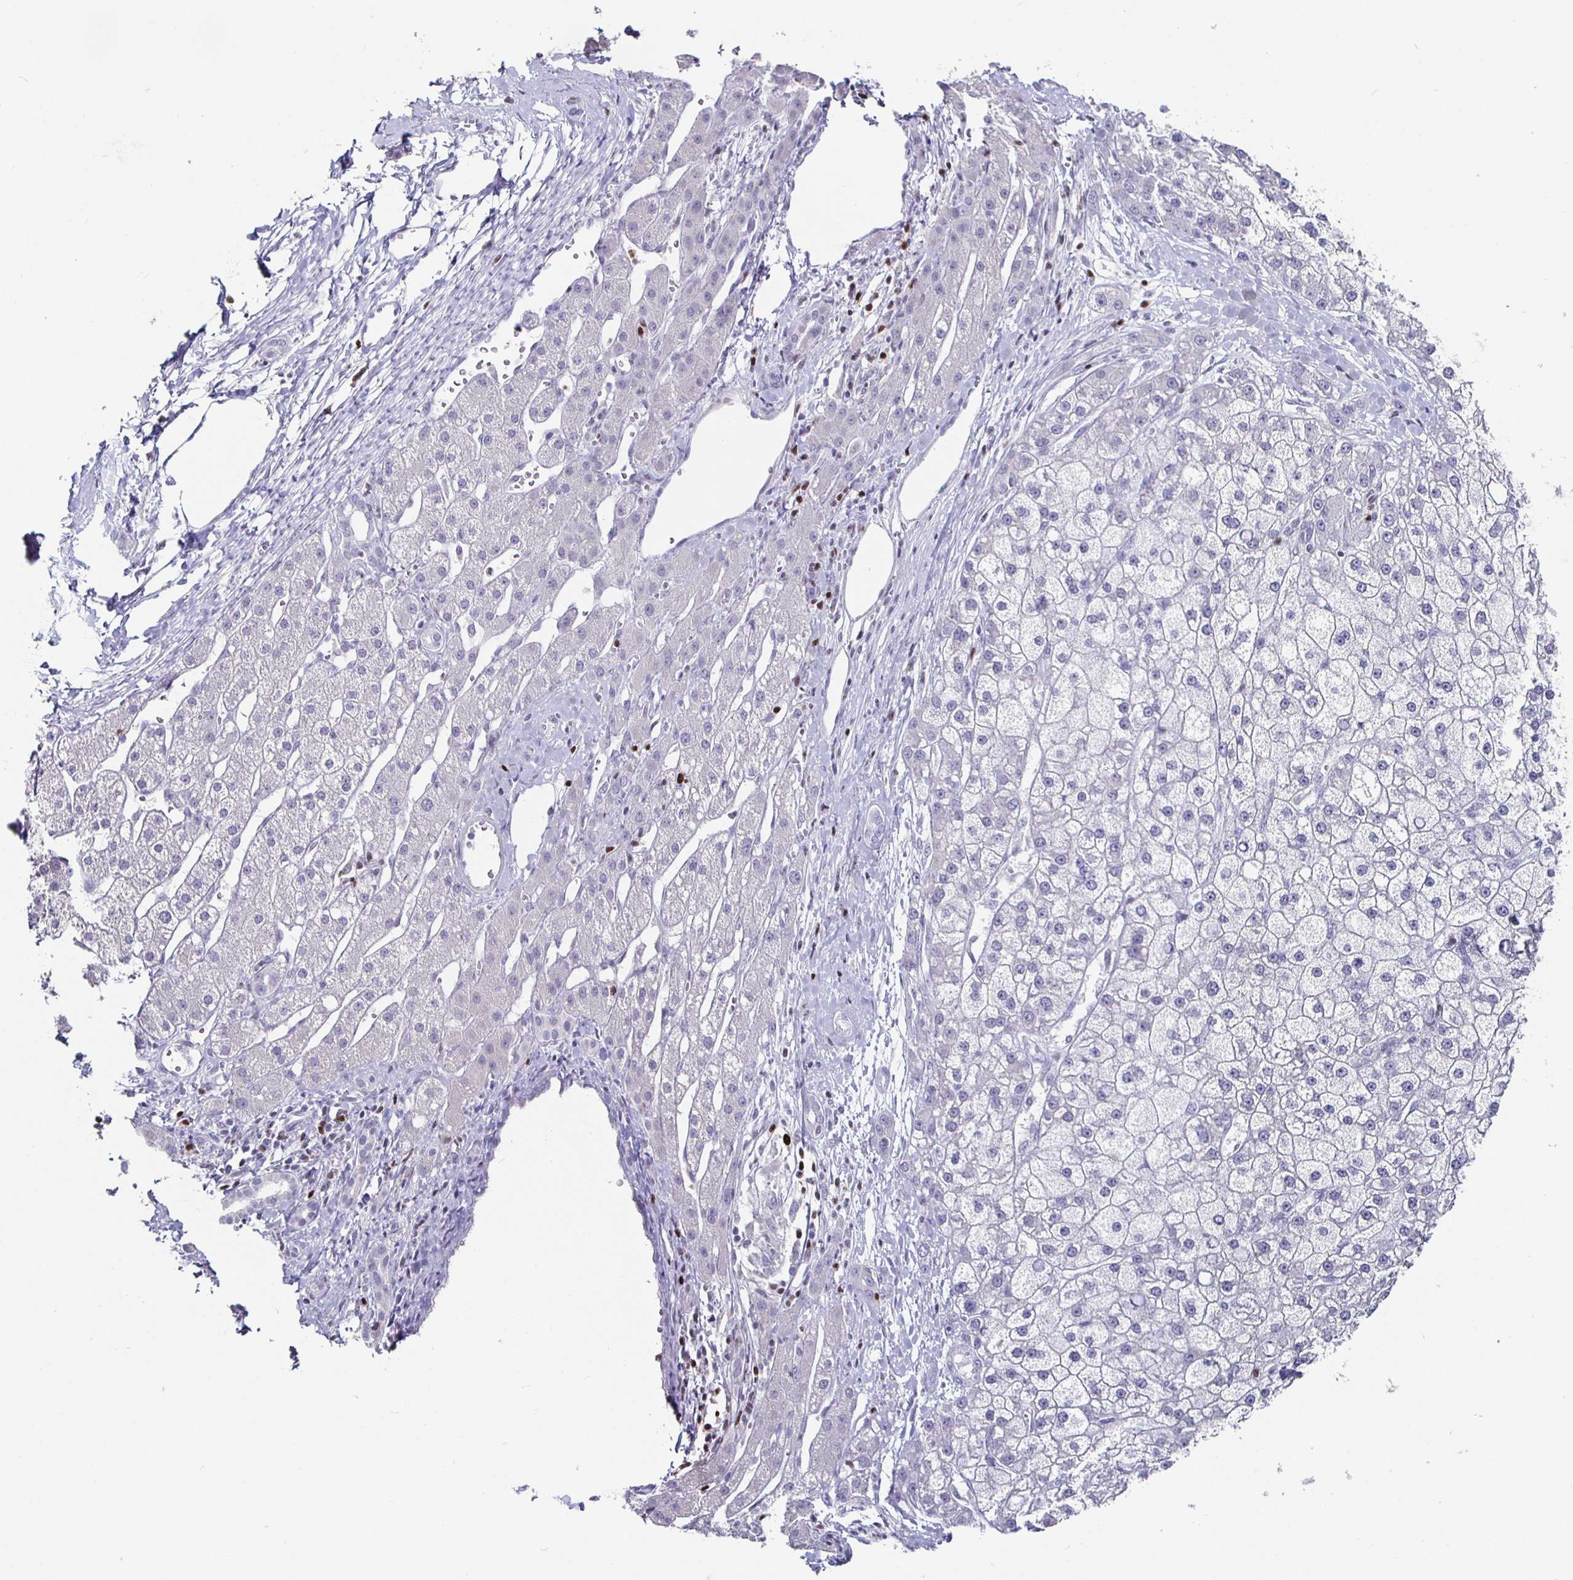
{"staining": {"intensity": "negative", "quantity": "none", "location": "none"}, "tissue": "liver cancer", "cell_type": "Tumor cells", "image_type": "cancer", "snomed": [{"axis": "morphology", "description": "Carcinoma, Hepatocellular, NOS"}, {"axis": "topography", "description": "Liver"}], "caption": "Protein analysis of liver cancer reveals no significant positivity in tumor cells.", "gene": "RUNX2", "patient": {"sex": "male", "age": 67}}